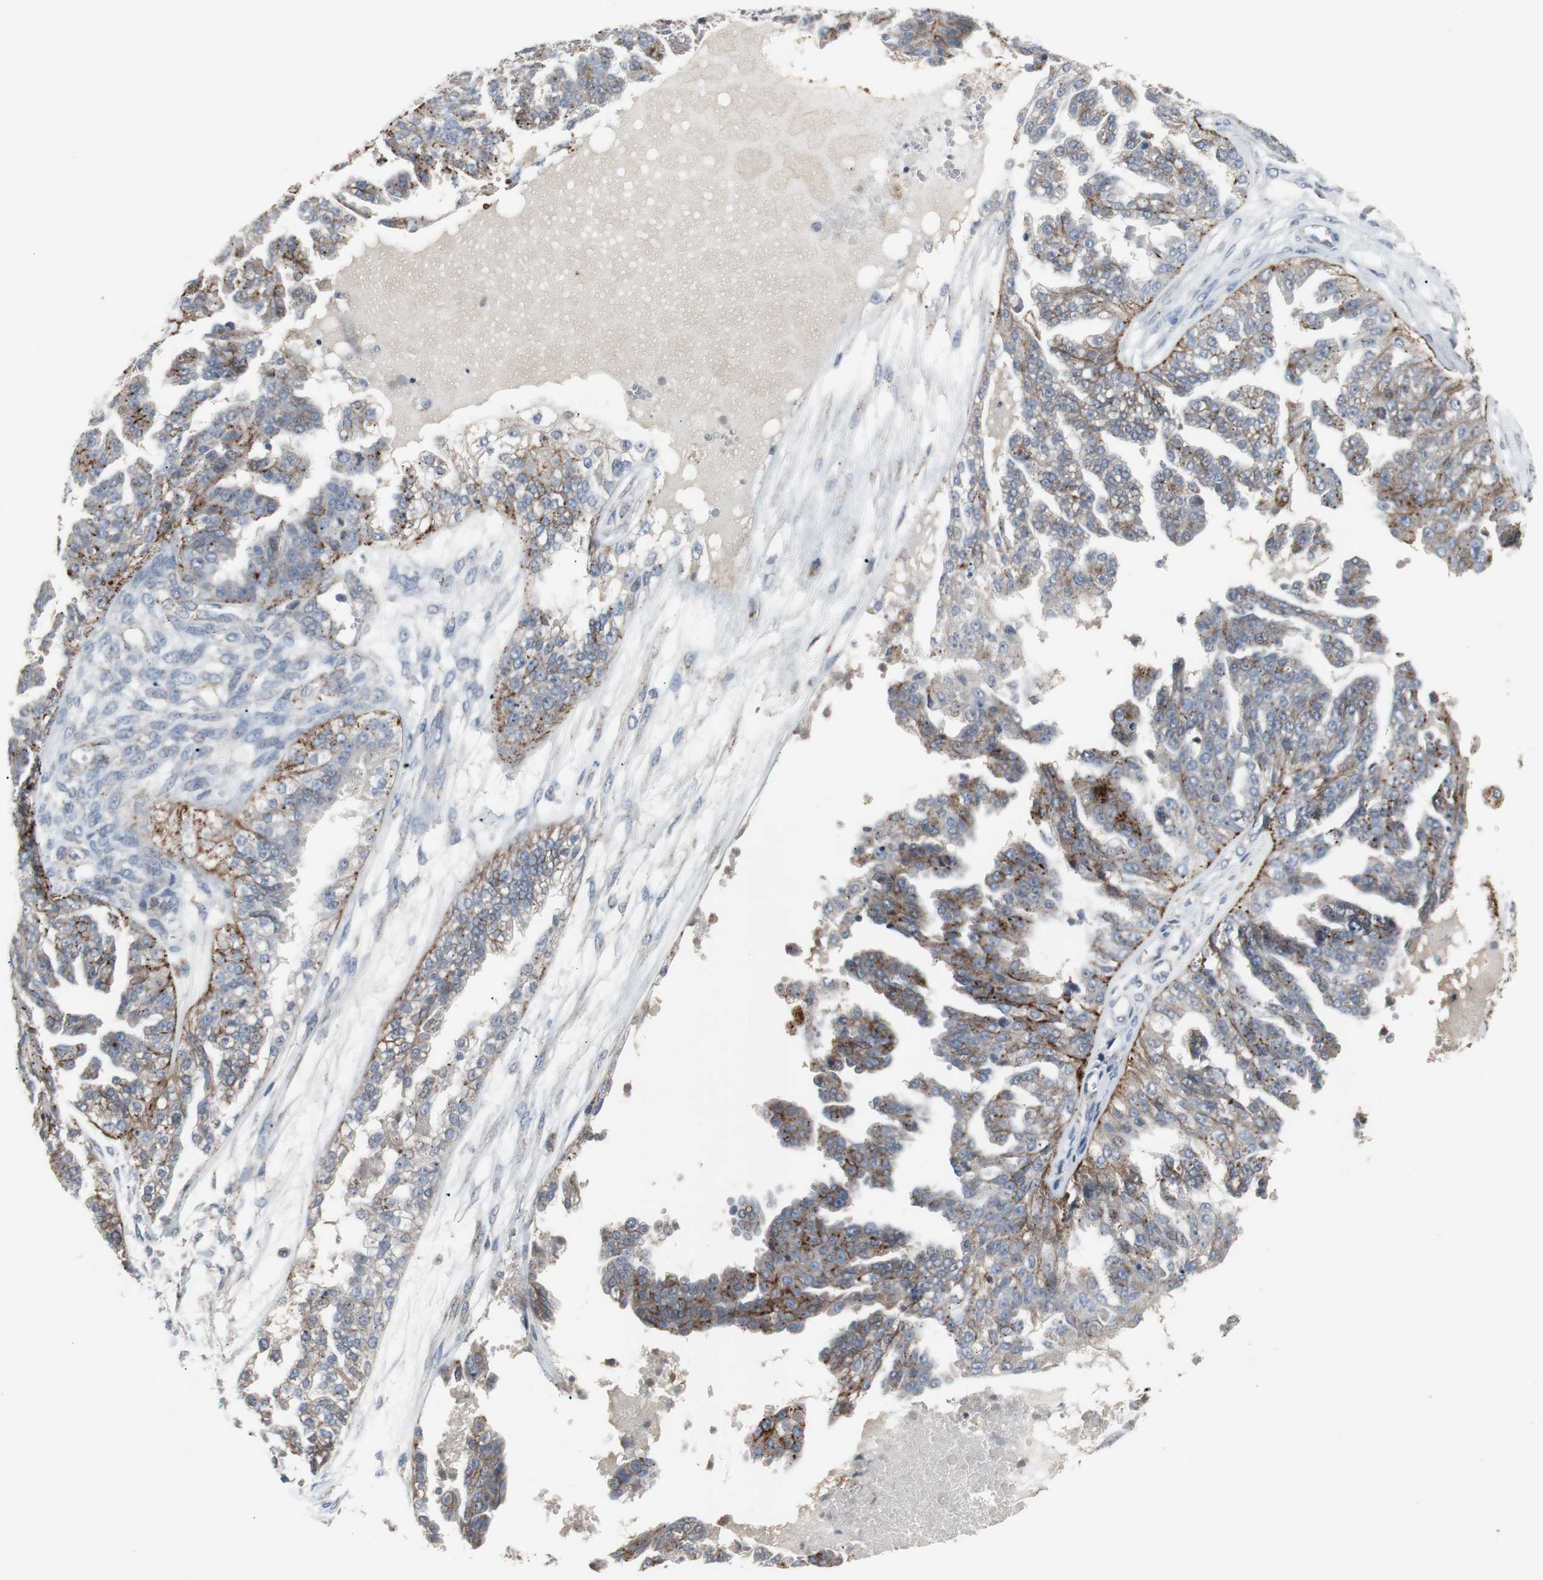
{"staining": {"intensity": "strong", "quantity": ">75%", "location": "cytoplasmic/membranous"}, "tissue": "ovarian cancer", "cell_type": "Tumor cells", "image_type": "cancer", "snomed": [{"axis": "morphology", "description": "Carcinoma, NOS"}, {"axis": "topography", "description": "Soft tissue"}, {"axis": "topography", "description": "Ovary"}], "caption": "Immunohistochemical staining of ovarian cancer displays high levels of strong cytoplasmic/membranous protein positivity in approximately >75% of tumor cells.", "gene": "GBA1", "patient": {"sex": "female", "age": 54}}